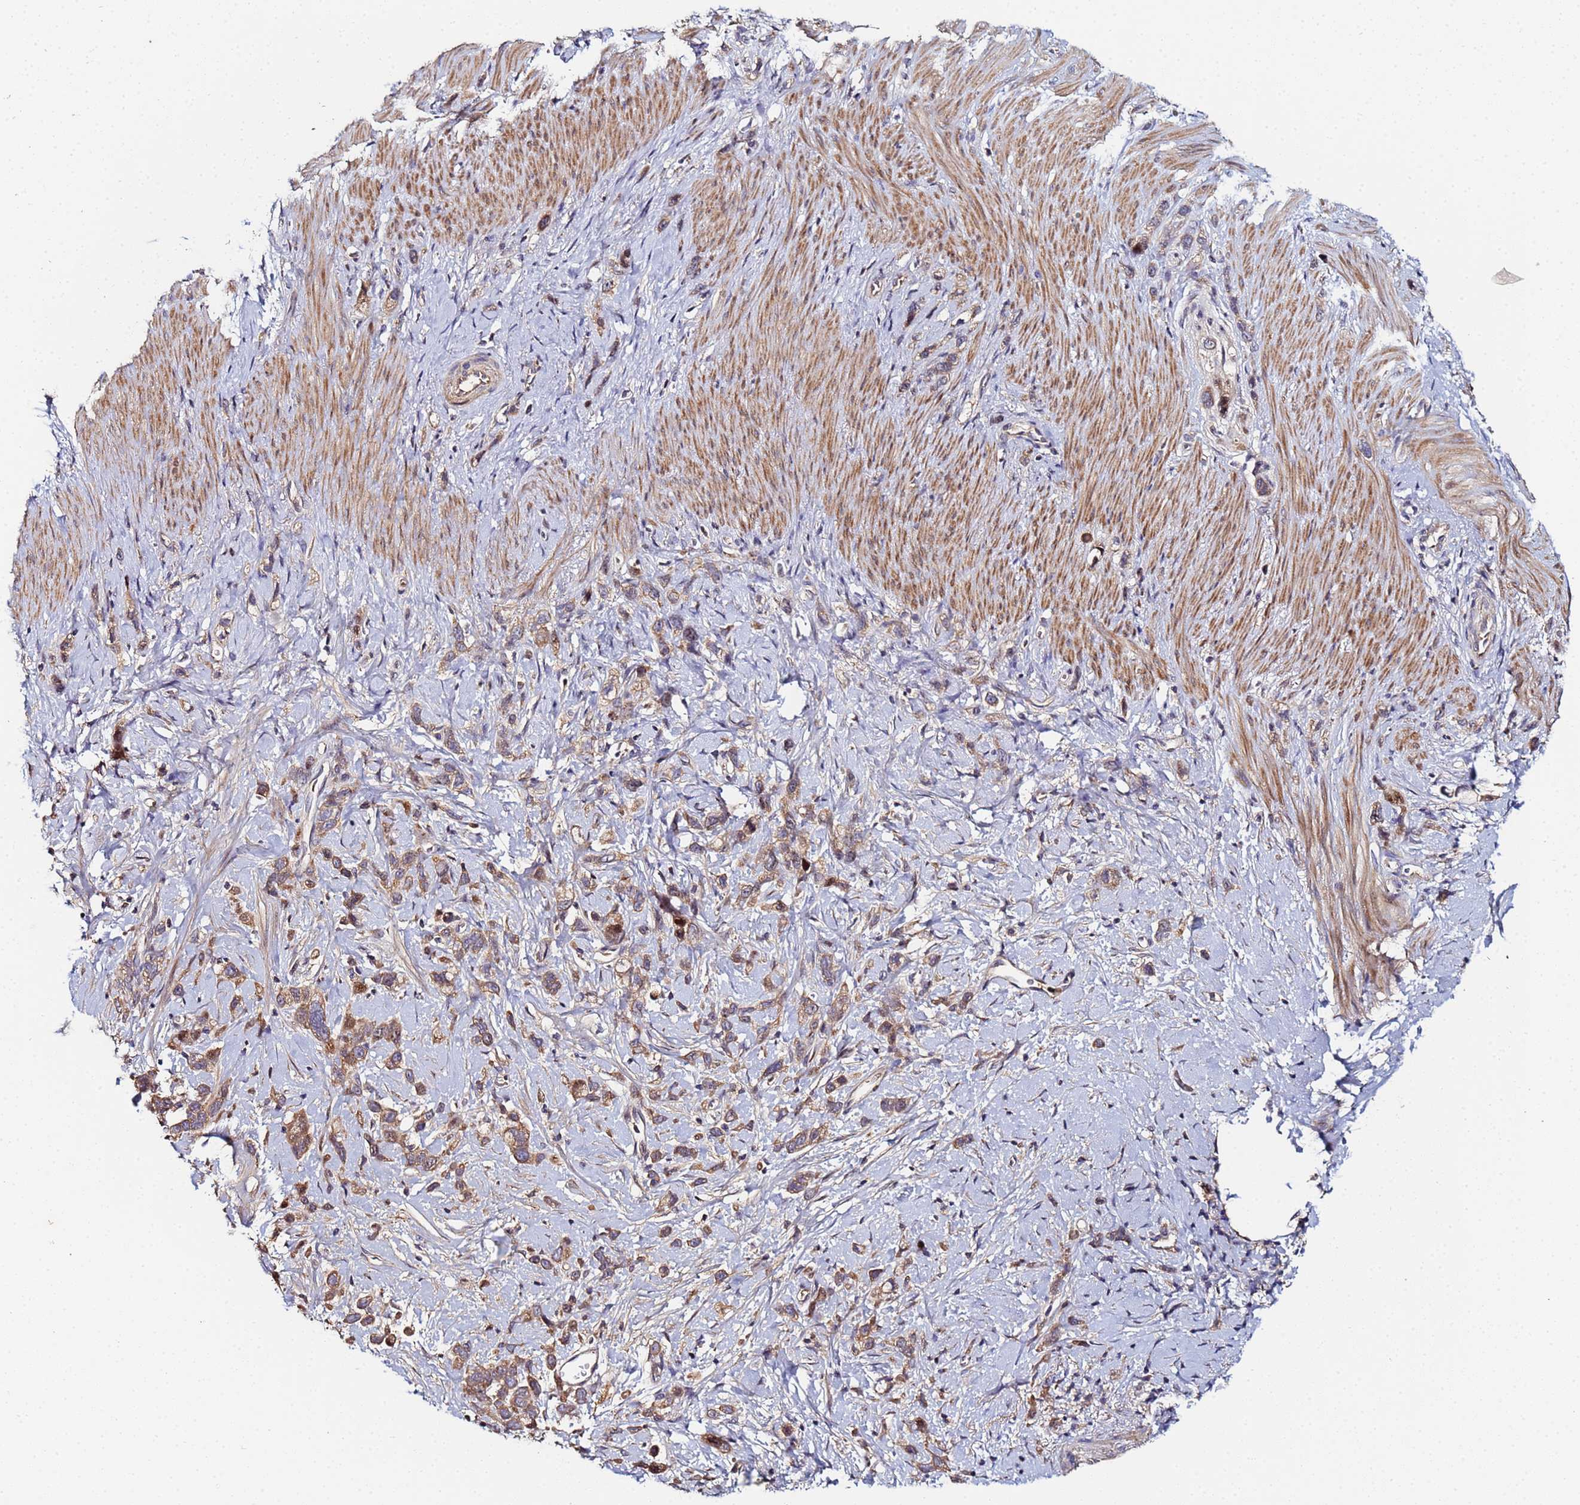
{"staining": {"intensity": "moderate", "quantity": ">75%", "location": "cytoplasmic/membranous"}, "tissue": "stomach cancer", "cell_type": "Tumor cells", "image_type": "cancer", "snomed": [{"axis": "morphology", "description": "Adenocarcinoma, NOS"}, {"axis": "topography", "description": "Stomach"}], "caption": "Stomach adenocarcinoma stained with a brown dye displays moderate cytoplasmic/membranous positive expression in approximately >75% of tumor cells.", "gene": "OSER1", "patient": {"sex": "female", "age": 65}}